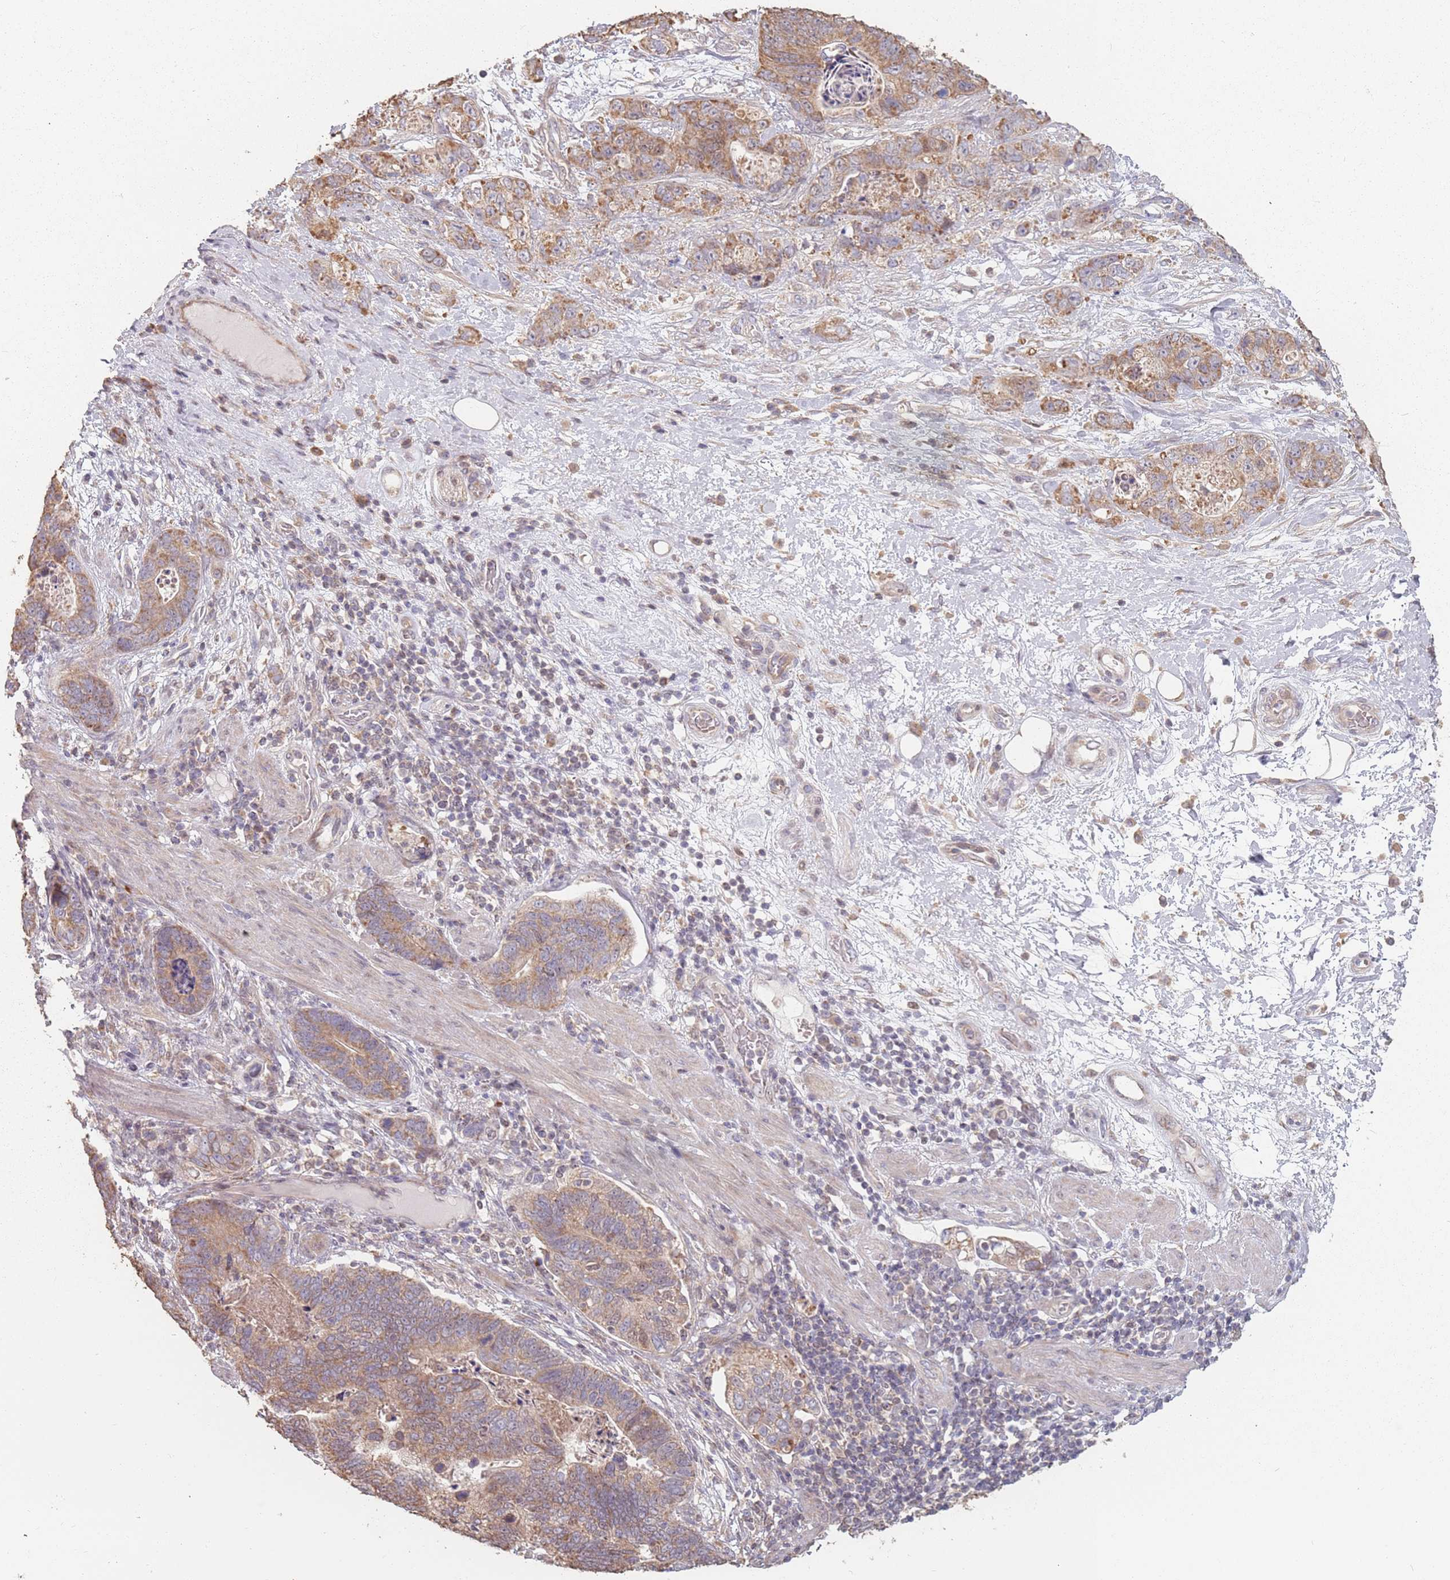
{"staining": {"intensity": "moderate", "quantity": ">75%", "location": "cytoplasmic/membranous"}, "tissue": "stomach cancer", "cell_type": "Tumor cells", "image_type": "cancer", "snomed": [{"axis": "morphology", "description": "Normal tissue, NOS"}, {"axis": "morphology", "description": "Adenocarcinoma, NOS"}, {"axis": "topography", "description": "Stomach"}], "caption": "This is a photomicrograph of immunohistochemistry staining of stomach cancer, which shows moderate expression in the cytoplasmic/membranous of tumor cells.", "gene": "VPS52", "patient": {"sex": "female", "age": 89}}